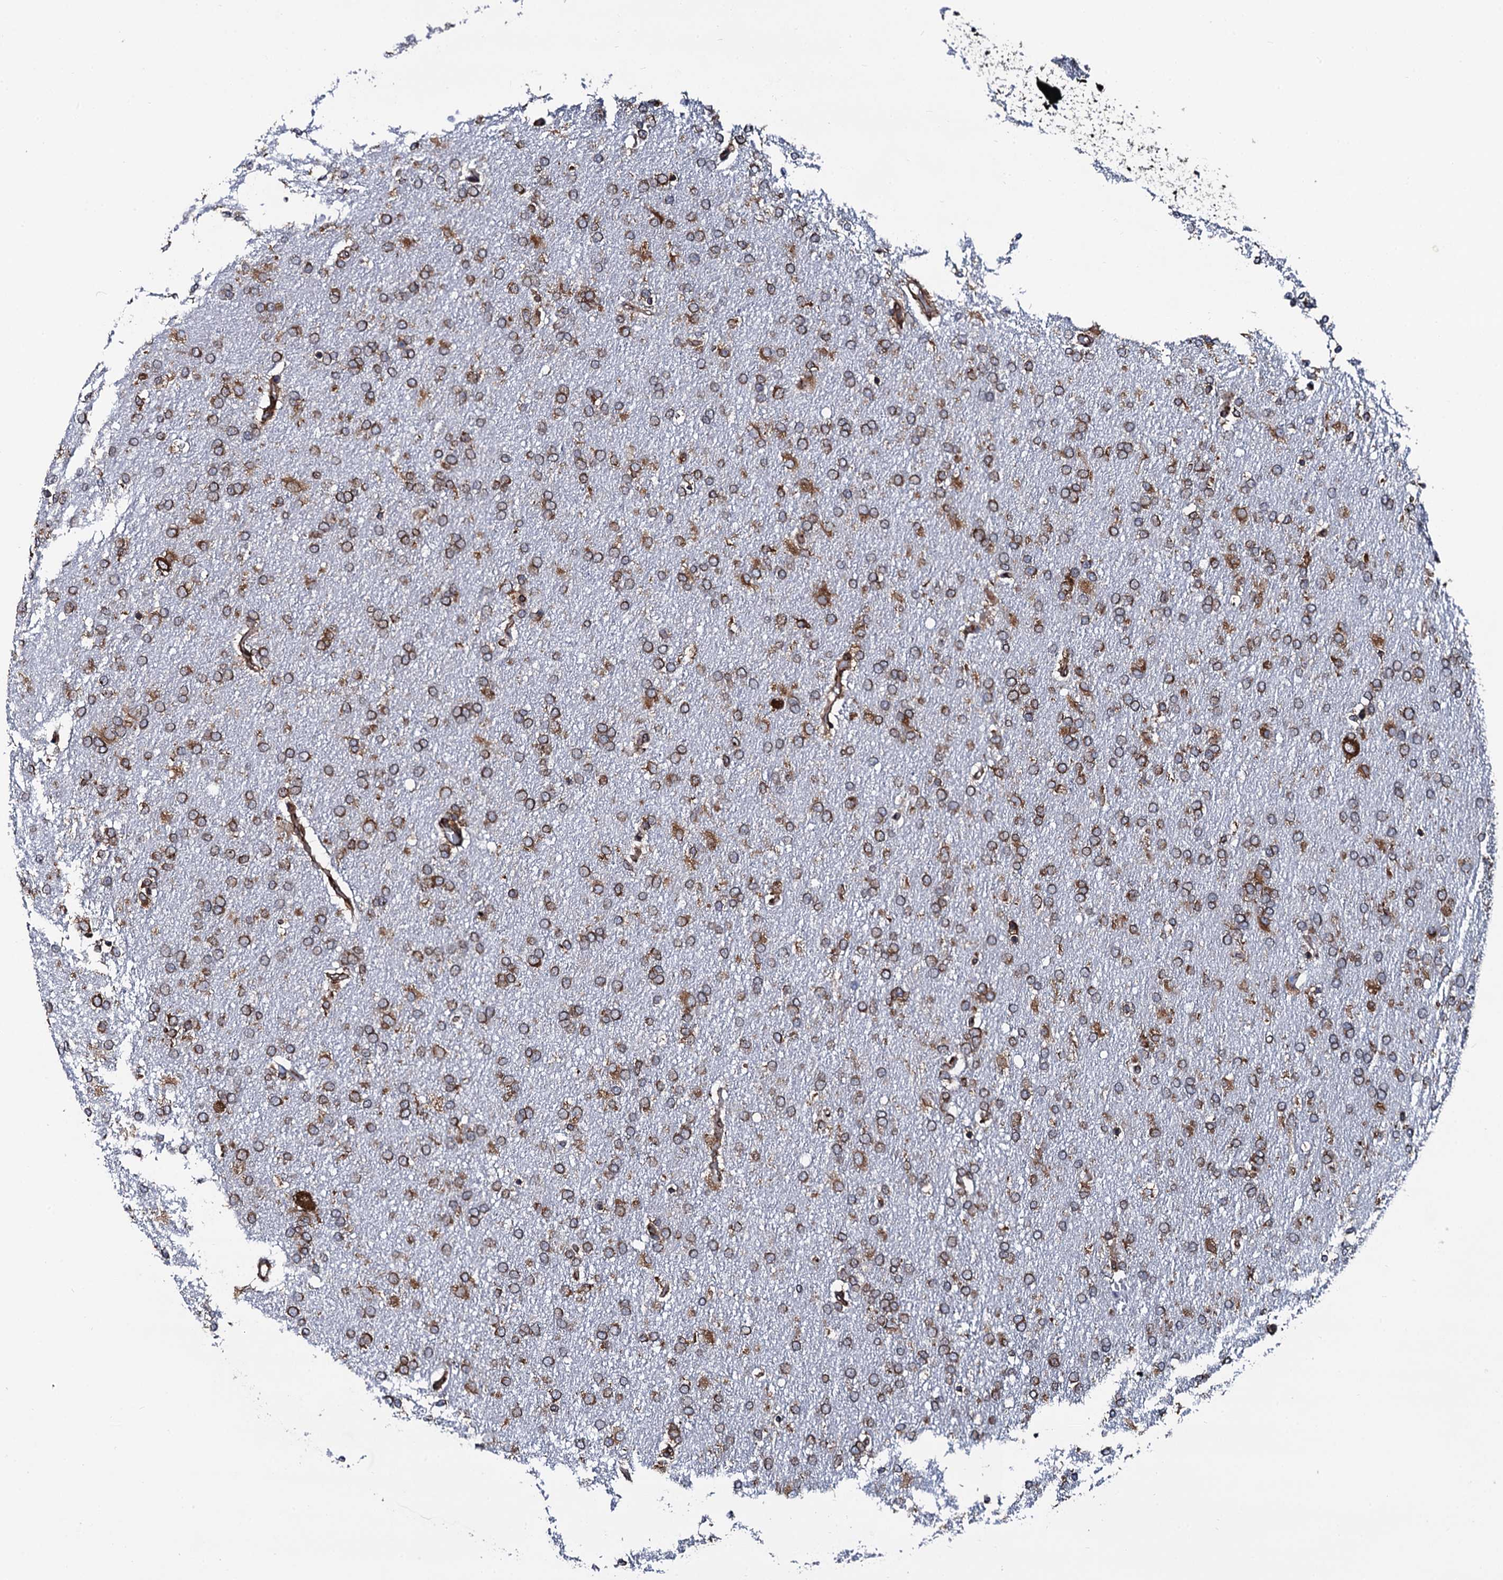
{"staining": {"intensity": "moderate", "quantity": ">75%", "location": "cytoplasmic/membranous"}, "tissue": "glioma", "cell_type": "Tumor cells", "image_type": "cancer", "snomed": [{"axis": "morphology", "description": "Glioma, malignant, High grade"}, {"axis": "topography", "description": "Brain"}], "caption": "Tumor cells reveal medium levels of moderate cytoplasmic/membranous expression in about >75% of cells in human malignant glioma (high-grade).", "gene": "SPTY2D1", "patient": {"sex": "male", "age": 72}}